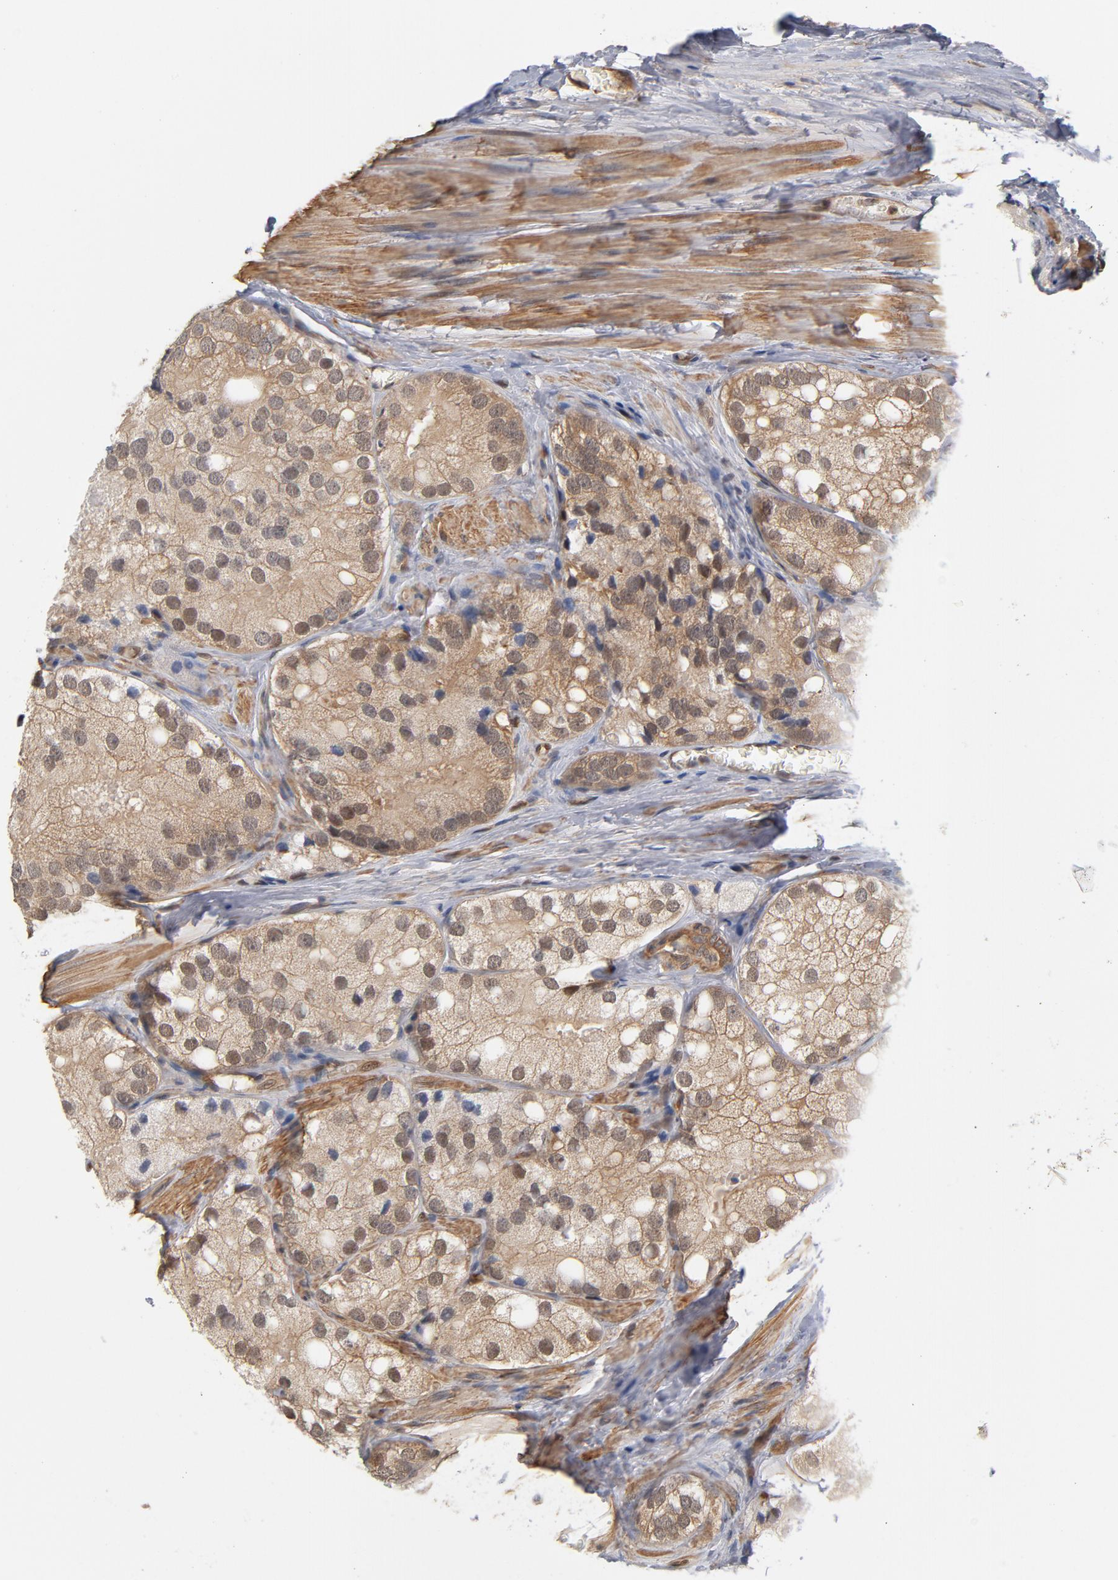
{"staining": {"intensity": "moderate", "quantity": ">75%", "location": "cytoplasmic/membranous,nuclear"}, "tissue": "prostate cancer", "cell_type": "Tumor cells", "image_type": "cancer", "snomed": [{"axis": "morphology", "description": "Adenocarcinoma, Low grade"}, {"axis": "topography", "description": "Prostate"}], "caption": "IHC (DAB (3,3'-diaminobenzidine)) staining of human low-grade adenocarcinoma (prostate) displays moderate cytoplasmic/membranous and nuclear protein staining in approximately >75% of tumor cells.", "gene": "CDC37", "patient": {"sex": "male", "age": 69}}